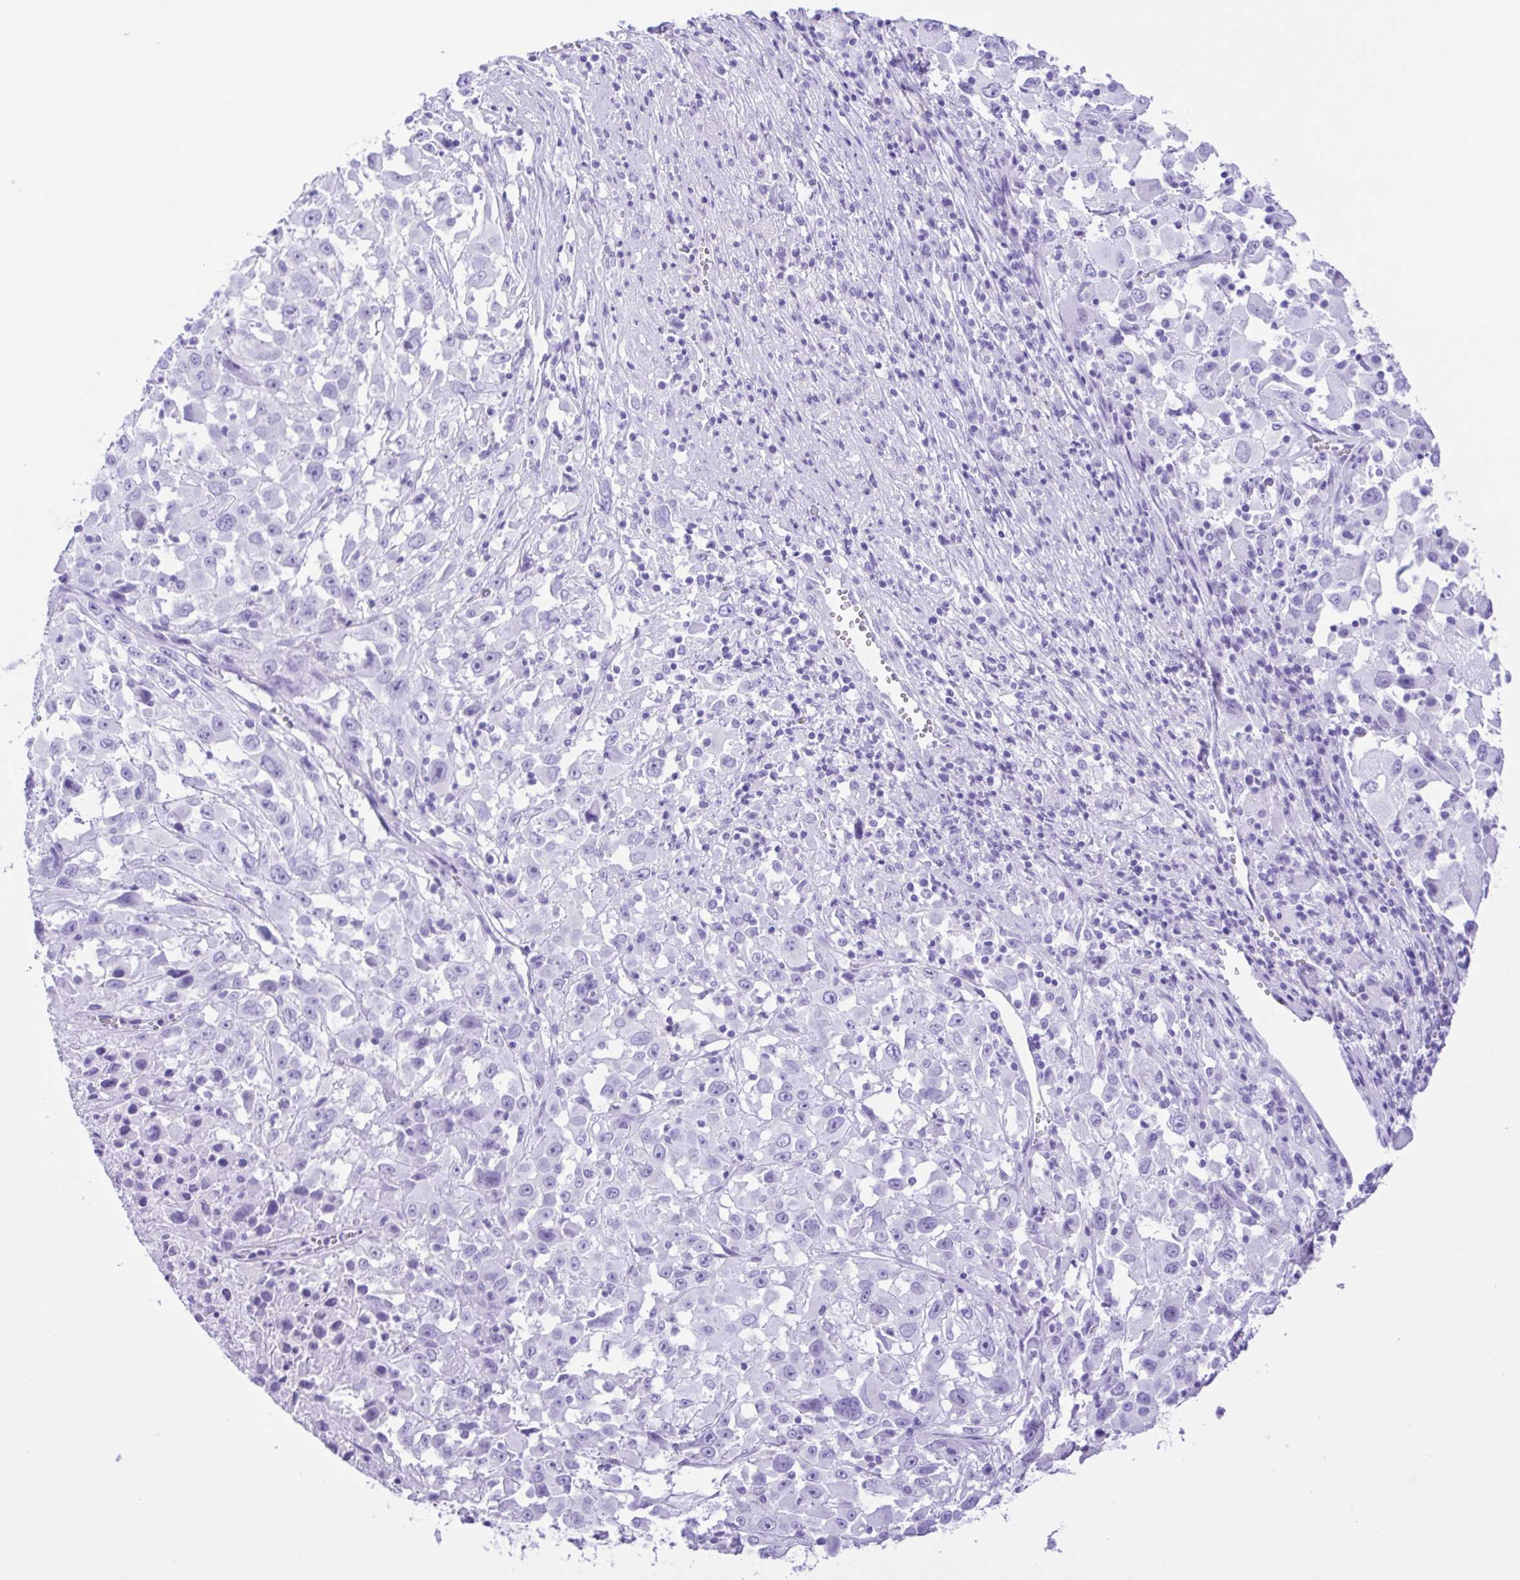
{"staining": {"intensity": "negative", "quantity": "none", "location": "none"}, "tissue": "melanoma", "cell_type": "Tumor cells", "image_type": "cancer", "snomed": [{"axis": "morphology", "description": "Malignant melanoma, Metastatic site"}, {"axis": "topography", "description": "Soft tissue"}], "caption": "The IHC micrograph has no significant staining in tumor cells of melanoma tissue. (Brightfield microscopy of DAB immunohistochemistry (IHC) at high magnification).", "gene": "ERP27", "patient": {"sex": "male", "age": 50}}